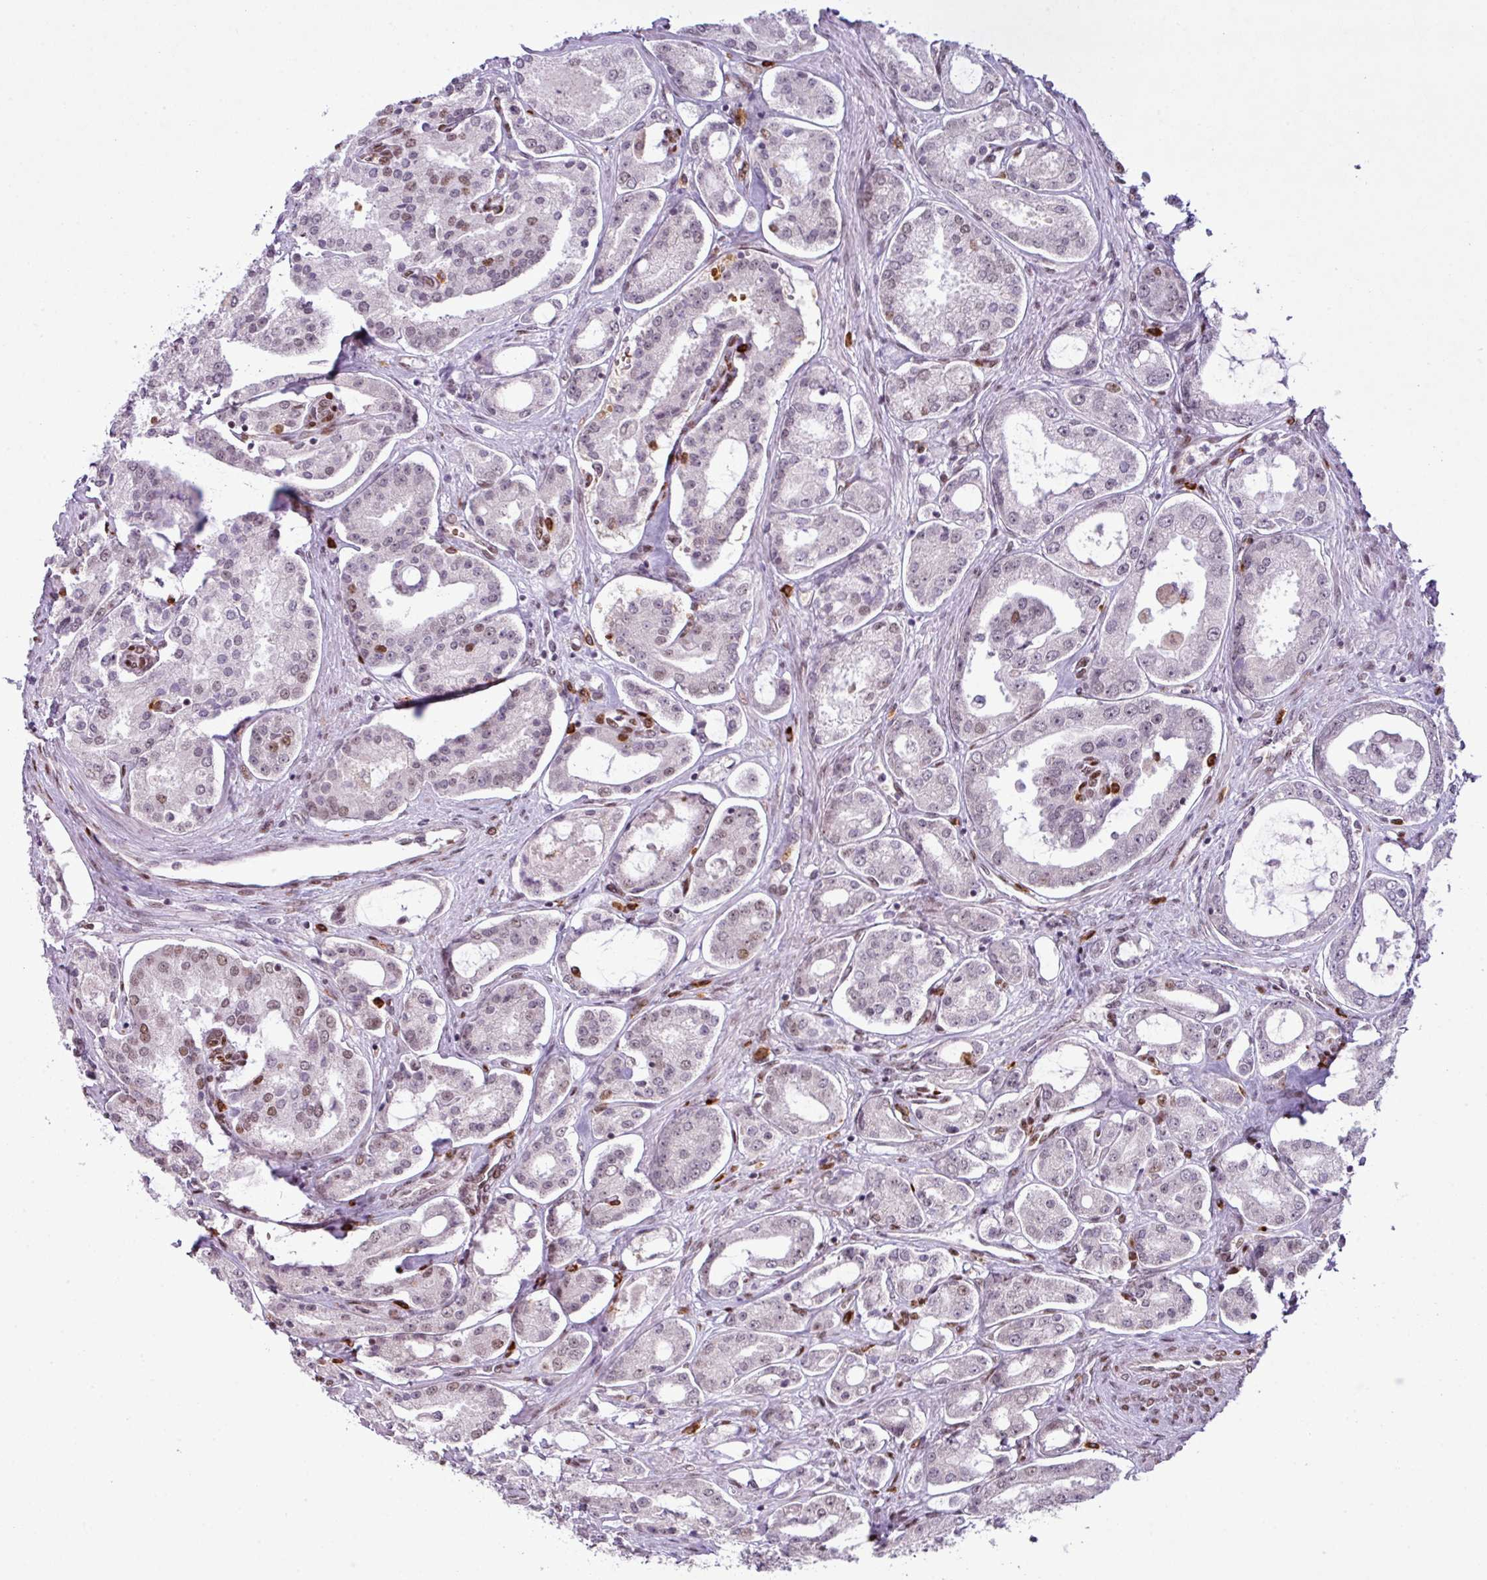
{"staining": {"intensity": "weak", "quantity": "25%-75%", "location": "nuclear"}, "tissue": "prostate cancer", "cell_type": "Tumor cells", "image_type": "cancer", "snomed": [{"axis": "morphology", "description": "Adenocarcinoma, Low grade"}, {"axis": "topography", "description": "Prostate"}], "caption": "Protein staining demonstrates weak nuclear expression in approximately 25%-75% of tumor cells in prostate cancer (adenocarcinoma (low-grade)). The staining was performed using DAB (3,3'-diaminobenzidine) to visualize the protein expression in brown, while the nuclei were stained in blue with hematoxylin (Magnification: 20x).", "gene": "PRDM5", "patient": {"sex": "male", "age": 68}}